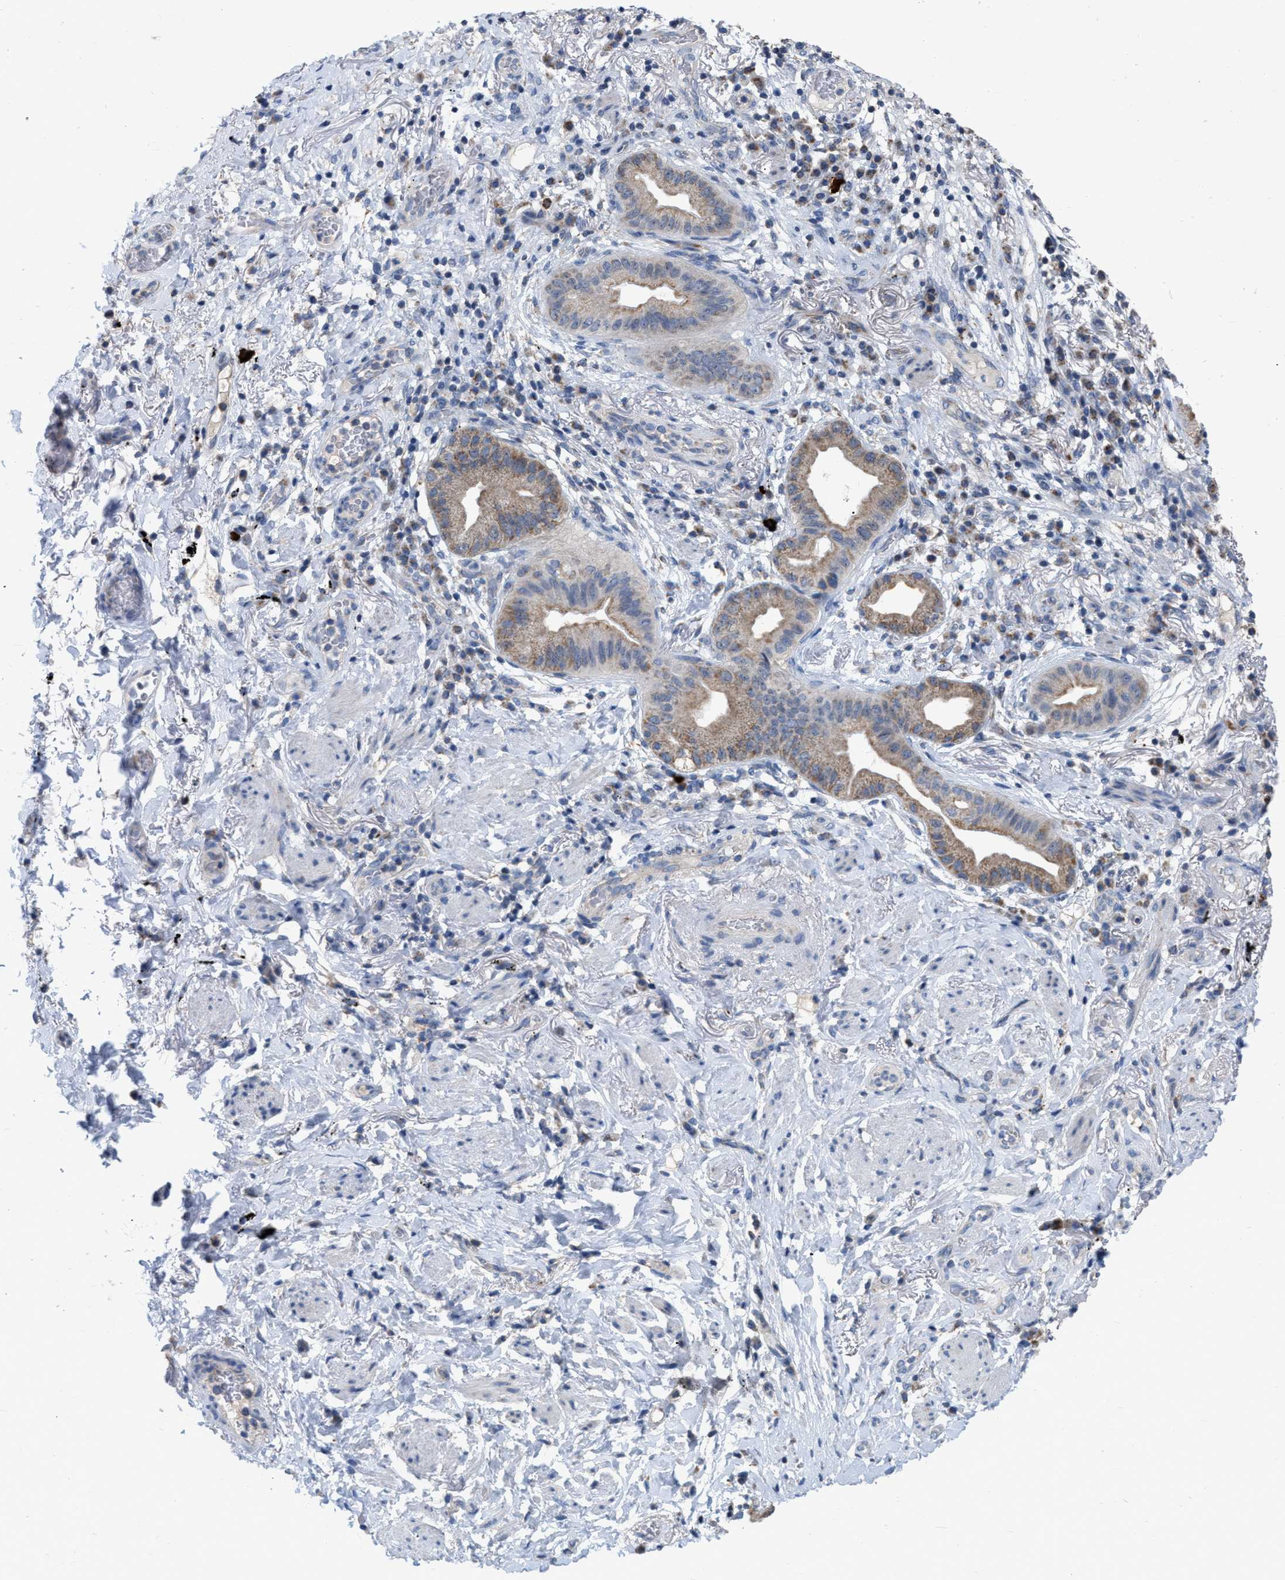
{"staining": {"intensity": "moderate", "quantity": "25%-75%", "location": "cytoplasmic/membranous"}, "tissue": "lung cancer", "cell_type": "Tumor cells", "image_type": "cancer", "snomed": [{"axis": "morphology", "description": "Normal tissue, NOS"}, {"axis": "morphology", "description": "Adenocarcinoma, NOS"}, {"axis": "topography", "description": "Bronchus"}, {"axis": "topography", "description": "Lung"}], "caption": "Lung adenocarcinoma stained with IHC exhibits moderate cytoplasmic/membranous positivity in approximately 25%-75% of tumor cells.", "gene": "DDX56", "patient": {"sex": "female", "age": 70}}